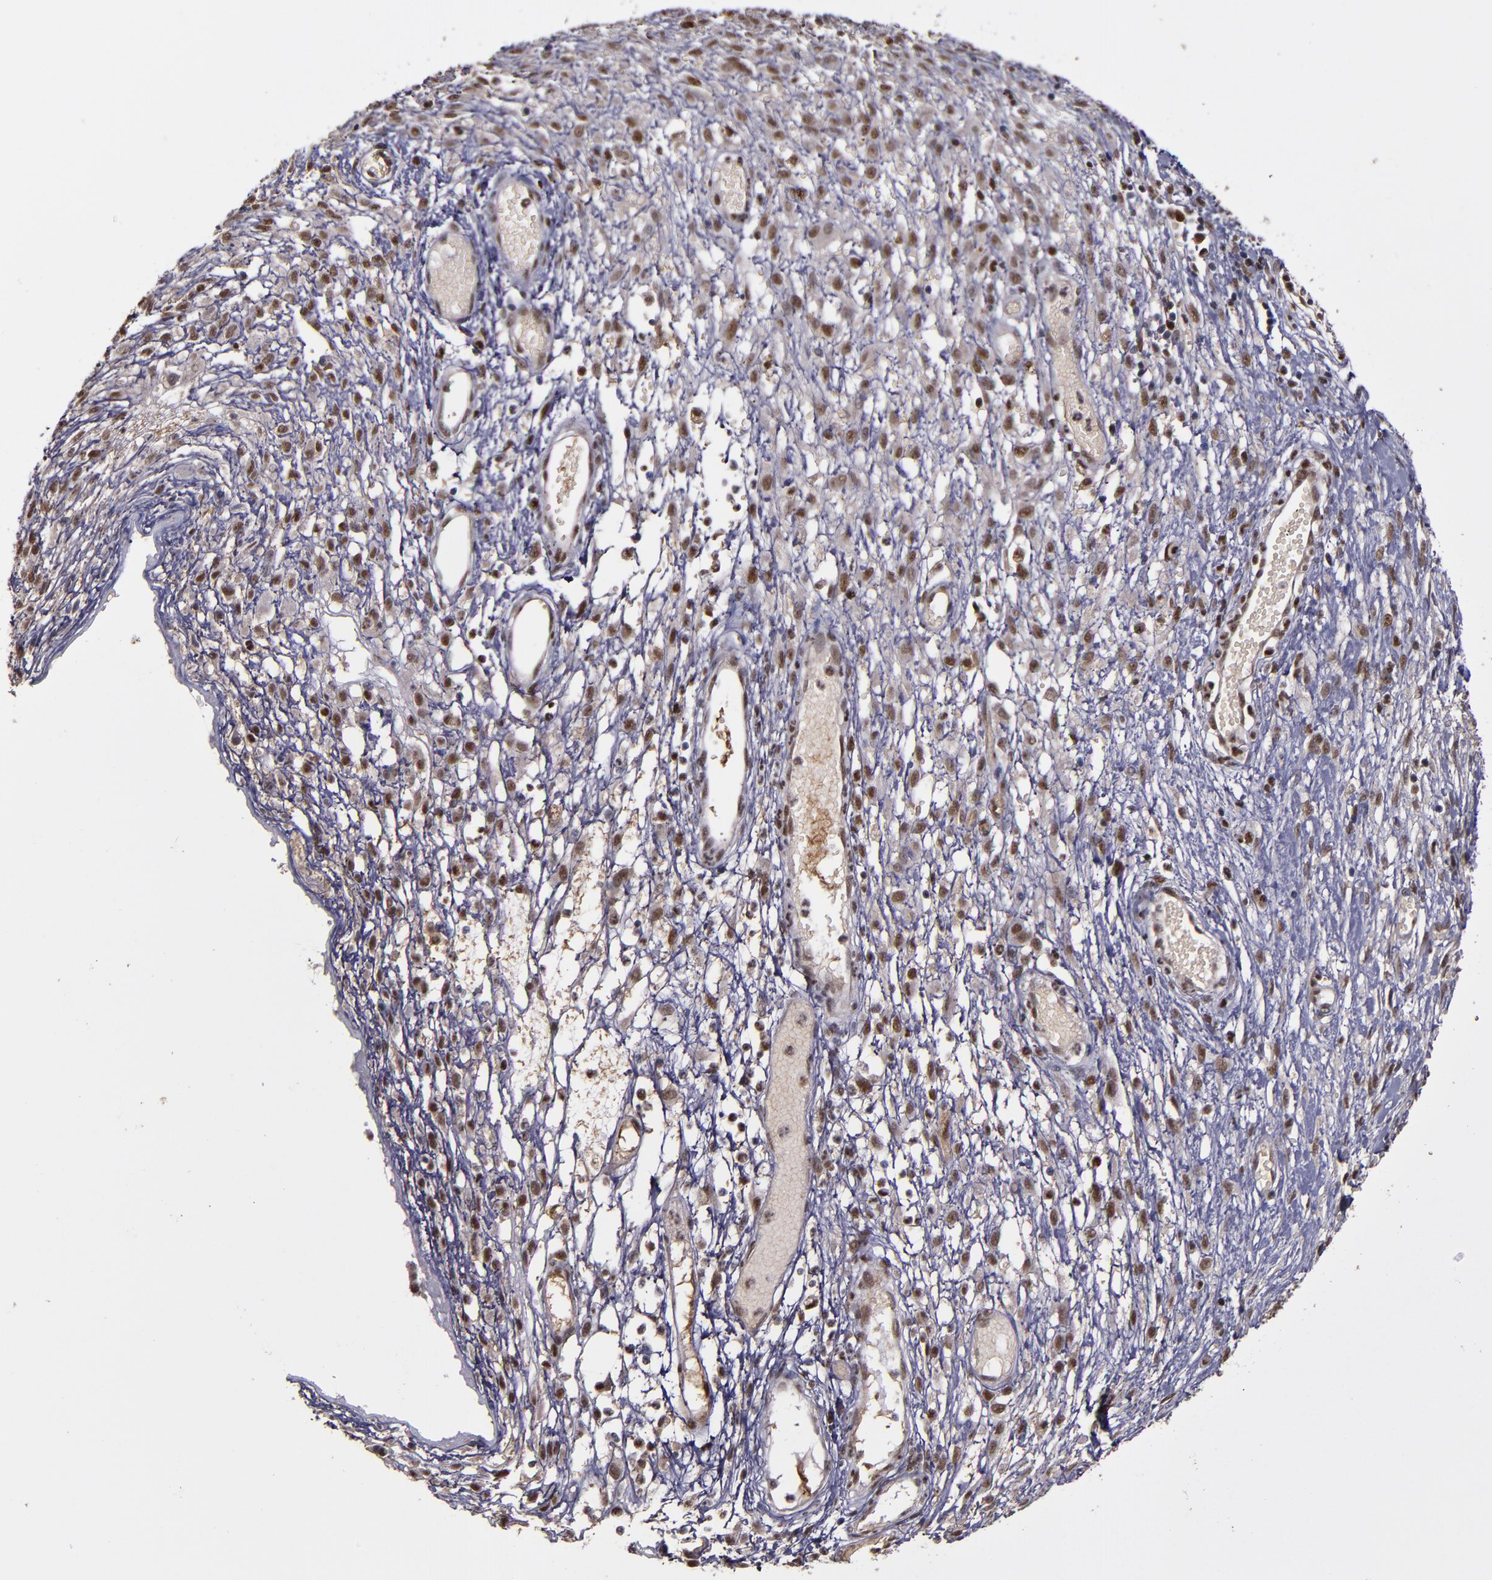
{"staining": {"intensity": "moderate", "quantity": ">75%", "location": "nuclear"}, "tissue": "ovarian cancer", "cell_type": "Tumor cells", "image_type": "cancer", "snomed": [{"axis": "morphology", "description": "Carcinoma, endometroid"}, {"axis": "topography", "description": "Ovary"}], "caption": "Protein expression by immunohistochemistry (IHC) shows moderate nuclear staining in approximately >75% of tumor cells in endometroid carcinoma (ovarian). (IHC, brightfield microscopy, high magnification).", "gene": "CHEK2", "patient": {"sex": "female", "age": 42}}